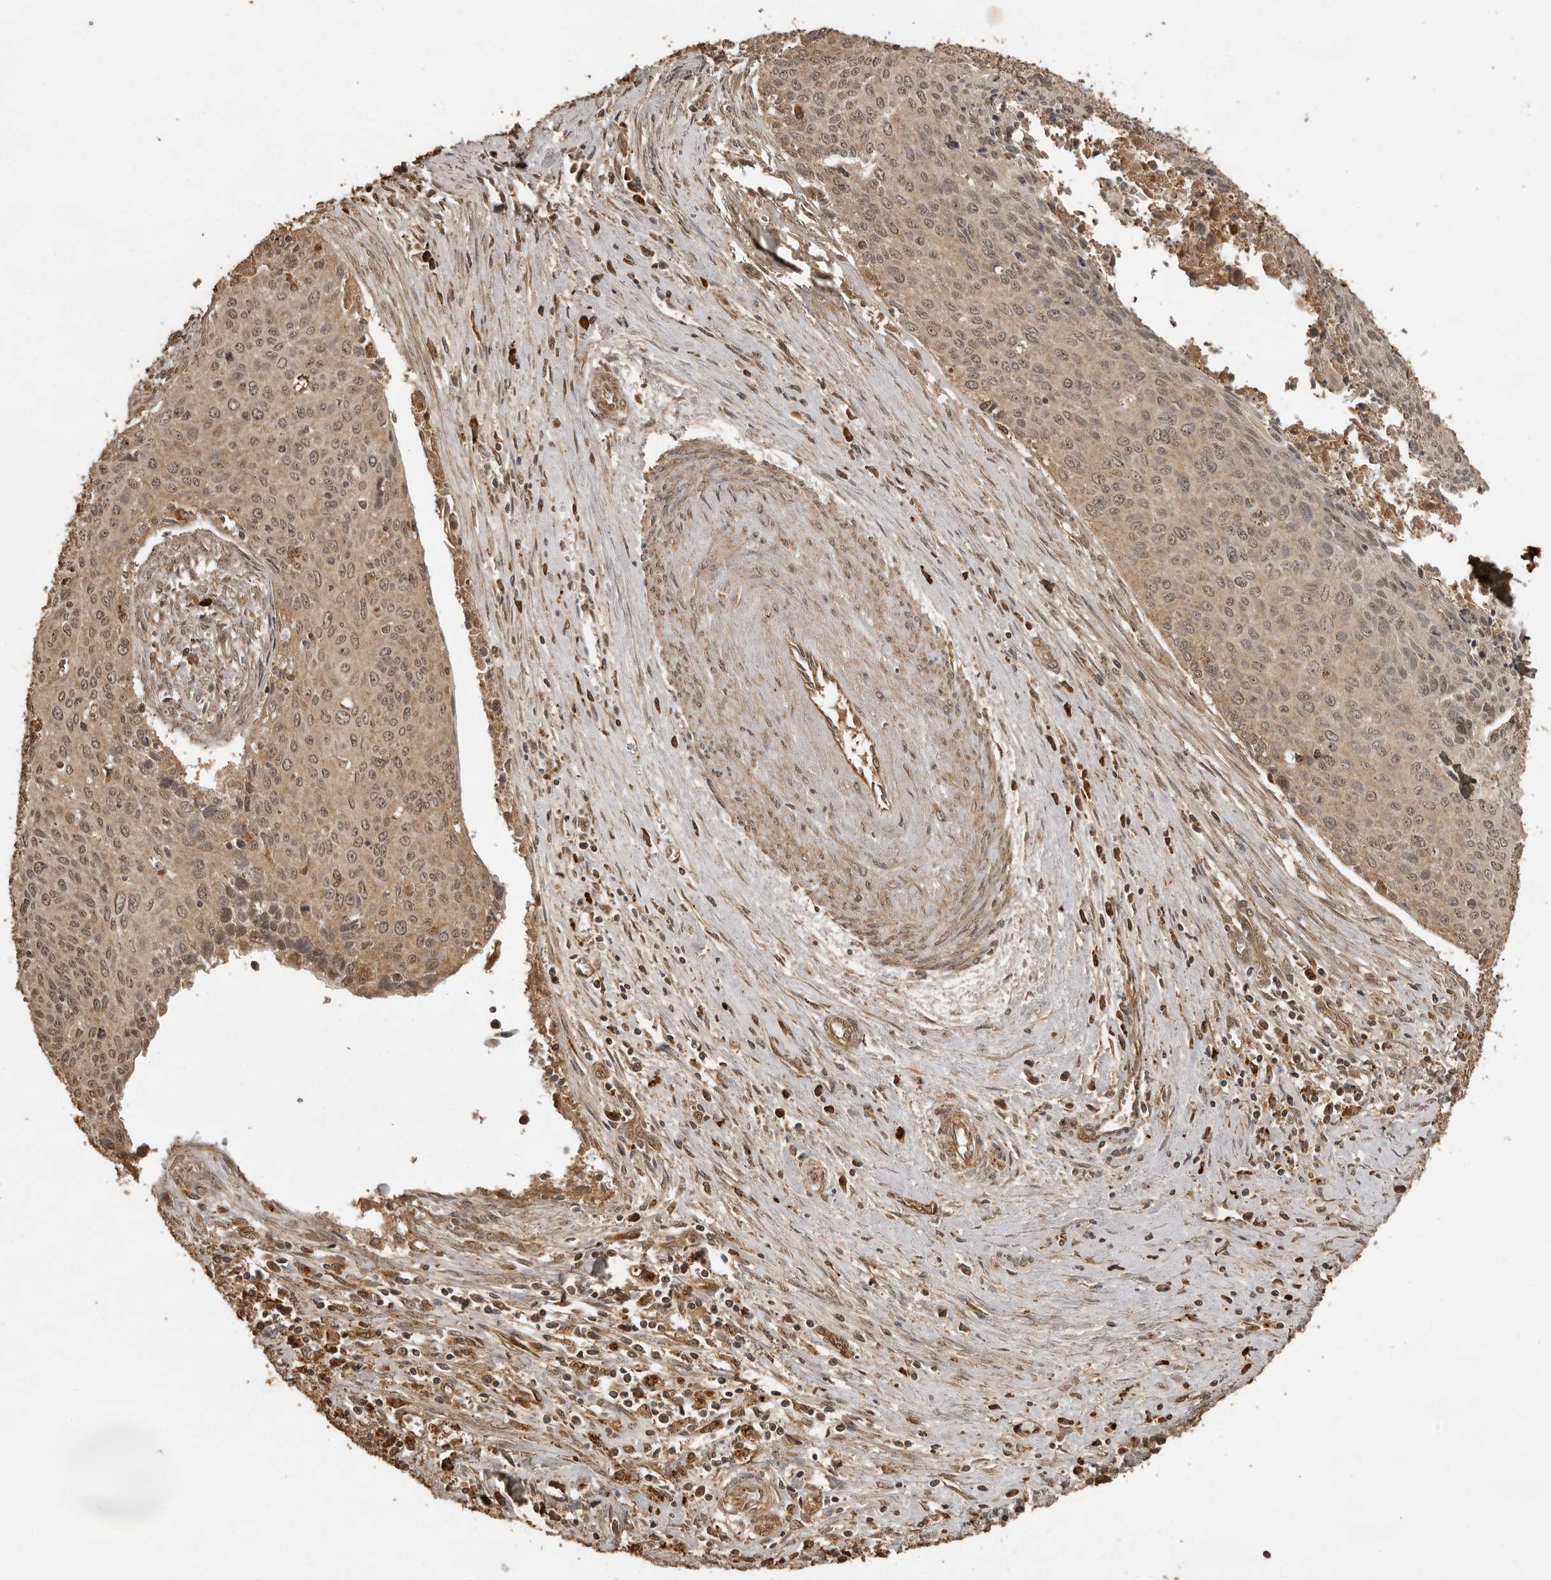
{"staining": {"intensity": "weak", "quantity": ">75%", "location": "cytoplasmic/membranous,nuclear"}, "tissue": "cervical cancer", "cell_type": "Tumor cells", "image_type": "cancer", "snomed": [{"axis": "morphology", "description": "Squamous cell carcinoma, NOS"}, {"axis": "topography", "description": "Cervix"}], "caption": "Immunohistochemical staining of squamous cell carcinoma (cervical) reveals low levels of weak cytoplasmic/membranous and nuclear positivity in about >75% of tumor cells.", "gene": "CTF1", "patient": {"sex": "female", "age": 55}}